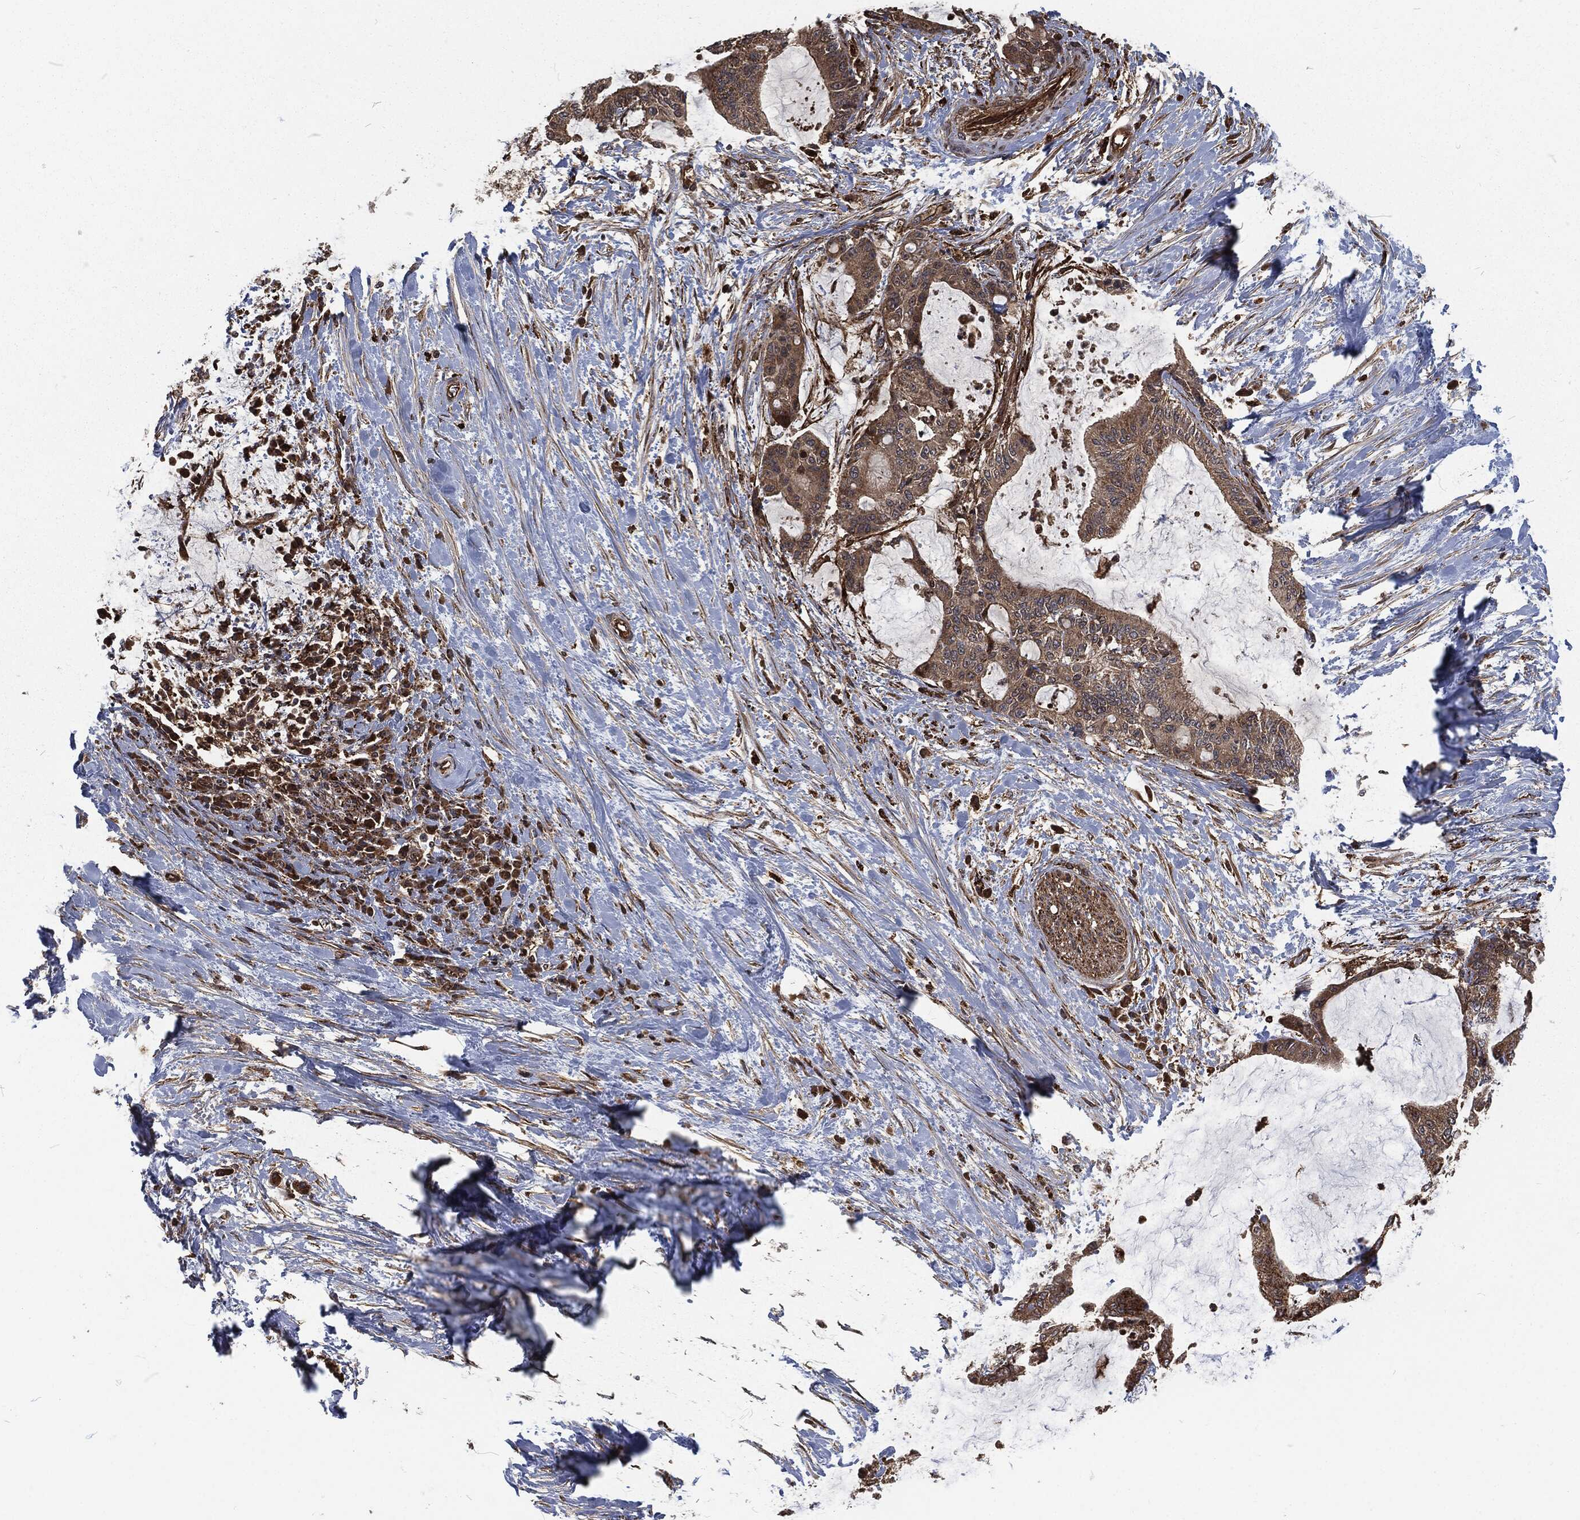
{"staining": {"intensity": "moderate", "quantity": ">75%", "location": "cytoplasmic/membranous"}, "tissue": "liver cancer", "cell_type": "Tumor cells", "image_type": "cancer", "snomed": [{"axis": "morphology", "description": "Cholangiocarcinoma"}, {"axis": "topography", "description": "Liver"}], "caption": "An image showing moderate cytoplasmic/membranous staining in approximately >75% of tumor cells in liver cholangiocarcinoma, as visualized by brown immunohistochemical staining.", "gene": "RFTN1", "patient": {"sex": "female", "age": 73}}